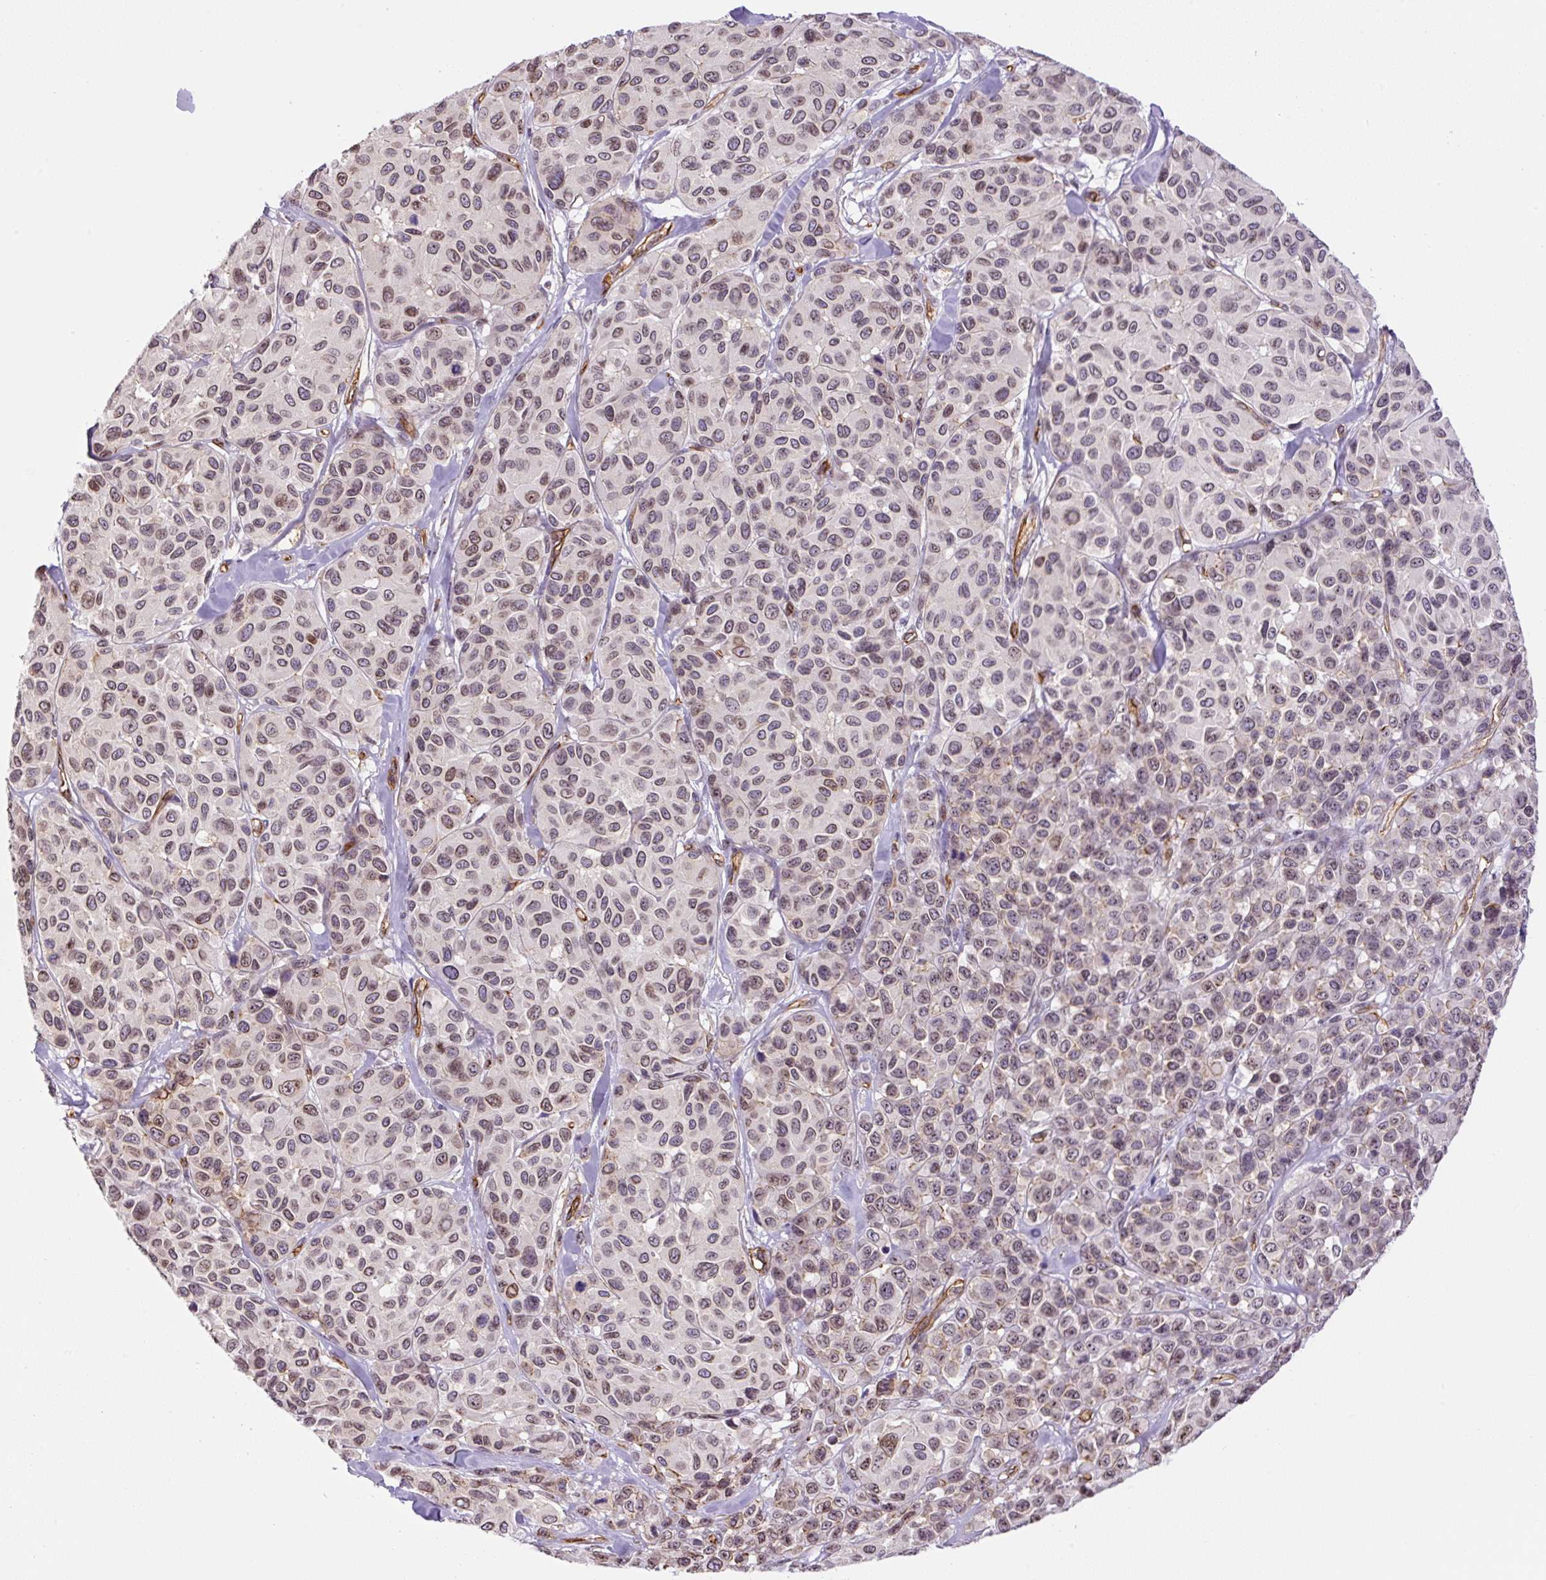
{"staining": {"intensity": "moderate", "quantity": "25%-75%", "location": "nuclear"}, "tissue": "melanoma", "cell_type": "Tumor cells", "image_type": "cancer", "snomed": [{"axis": "morphology", "description": "Malignant melanoma, NOS"}, {"axis": "topography", "description": "Skin"}], "caption": "Protein expression analysis of human melanoma reveals moderate nuclear staining in approximately 25%-75% of tumor cells. (DAB IHC with brightfield microscopy, high magnification).", "gene": "MYO5C", "patient": {"sex": "female", "age": 66}}